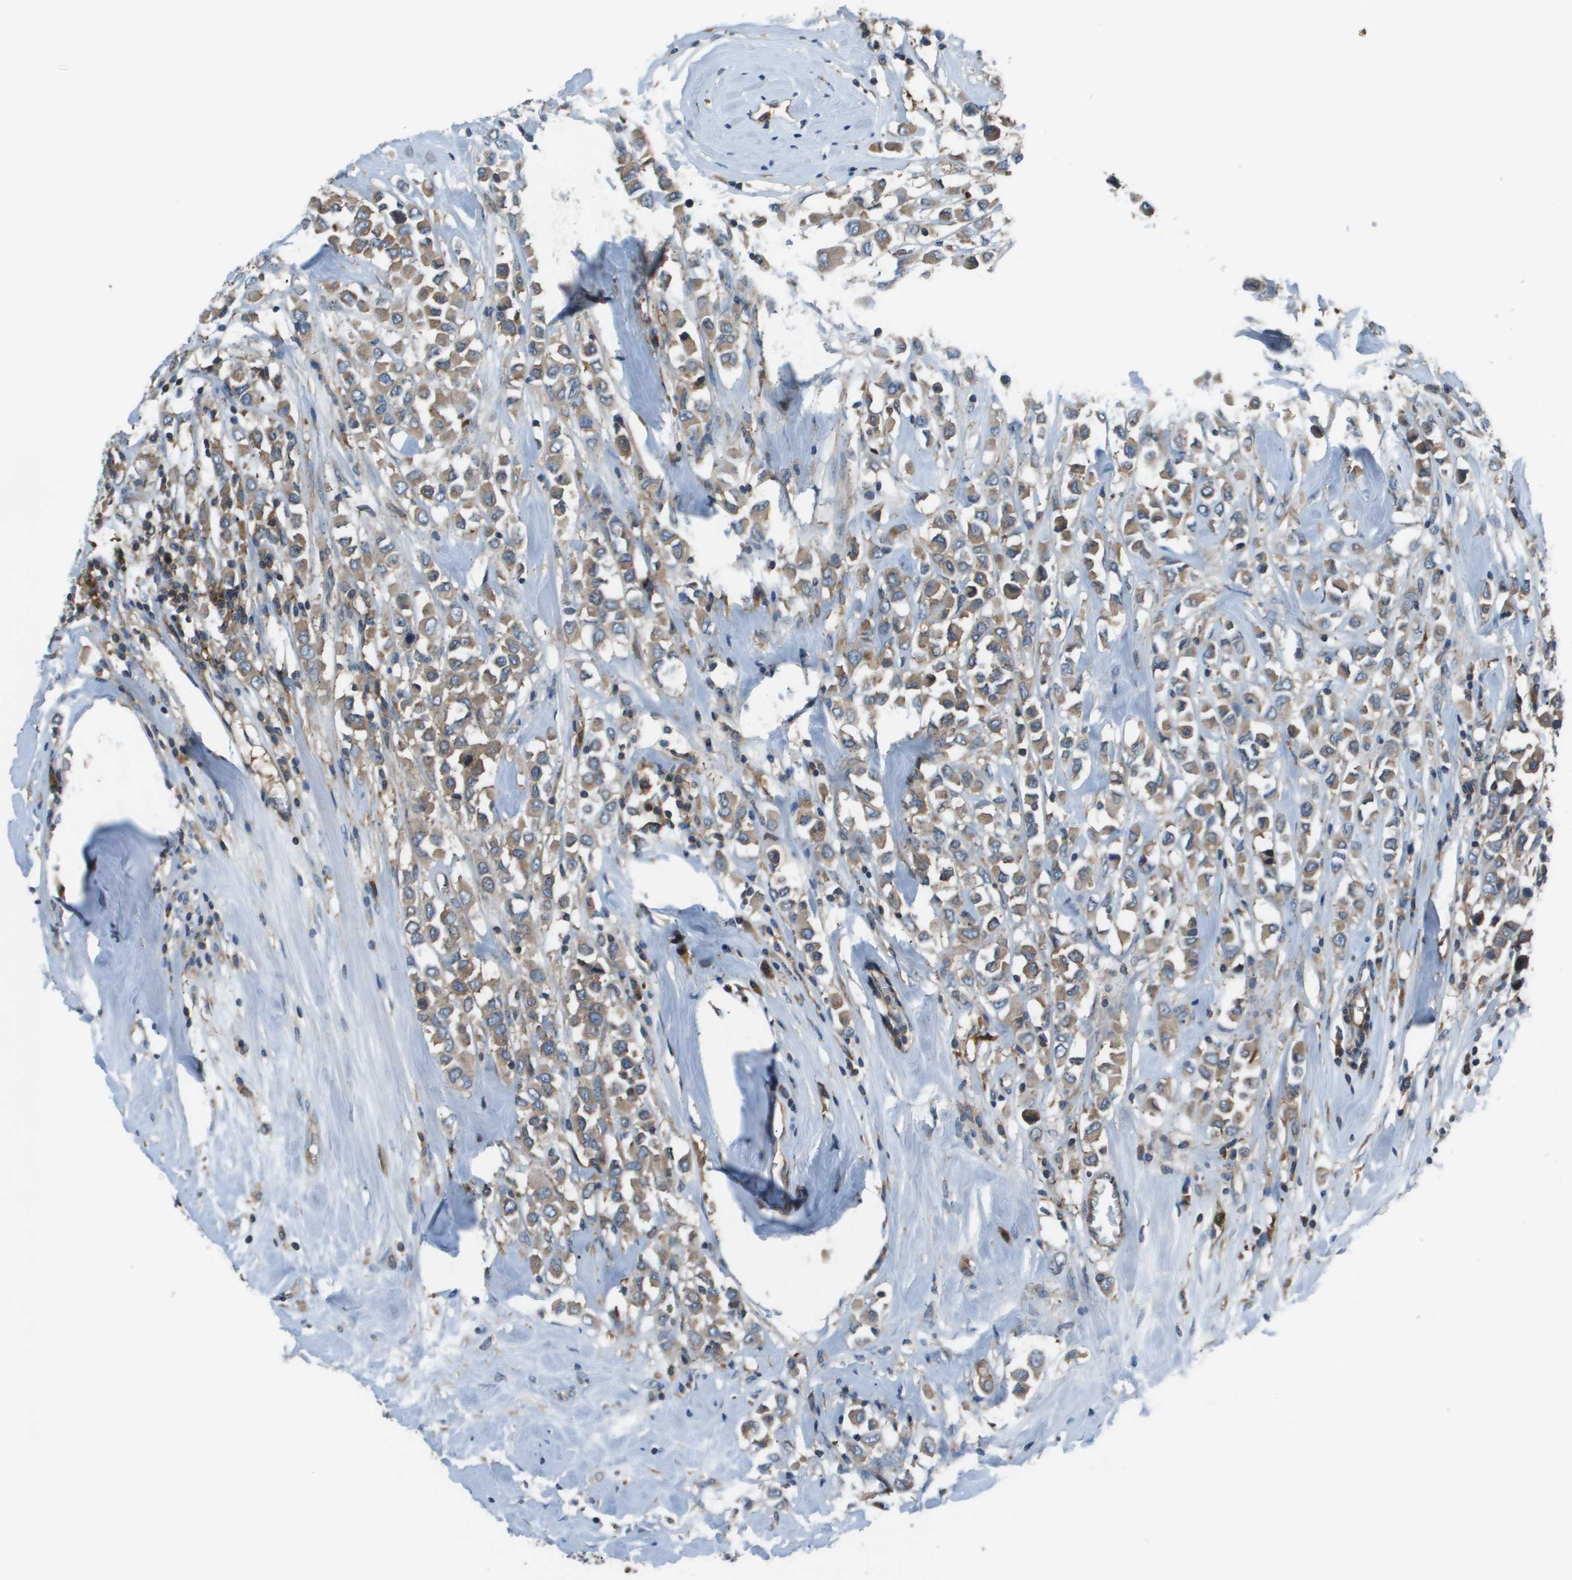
{"staining": {"intensity": "moderate", "quantity": ">75%", "location": "cytoplasmic/membranous"}, "tissue": "breast cancer", "cell_type": "Tumor cells", "image_type": "cancer", "snomed": [{"axis": "morphology", "description": "Duct carcinoma"}, {"axis": "topography", "description": "Breast"}], "caption": "The image shows staining of breast cancer (invasive ductal carcinoma), revealing moderate cytoplasmic/membranous protein staining (brown color) within tumor cells.", "gene": "EIF3B", "patient": {"sex": "female", "age": 61}}